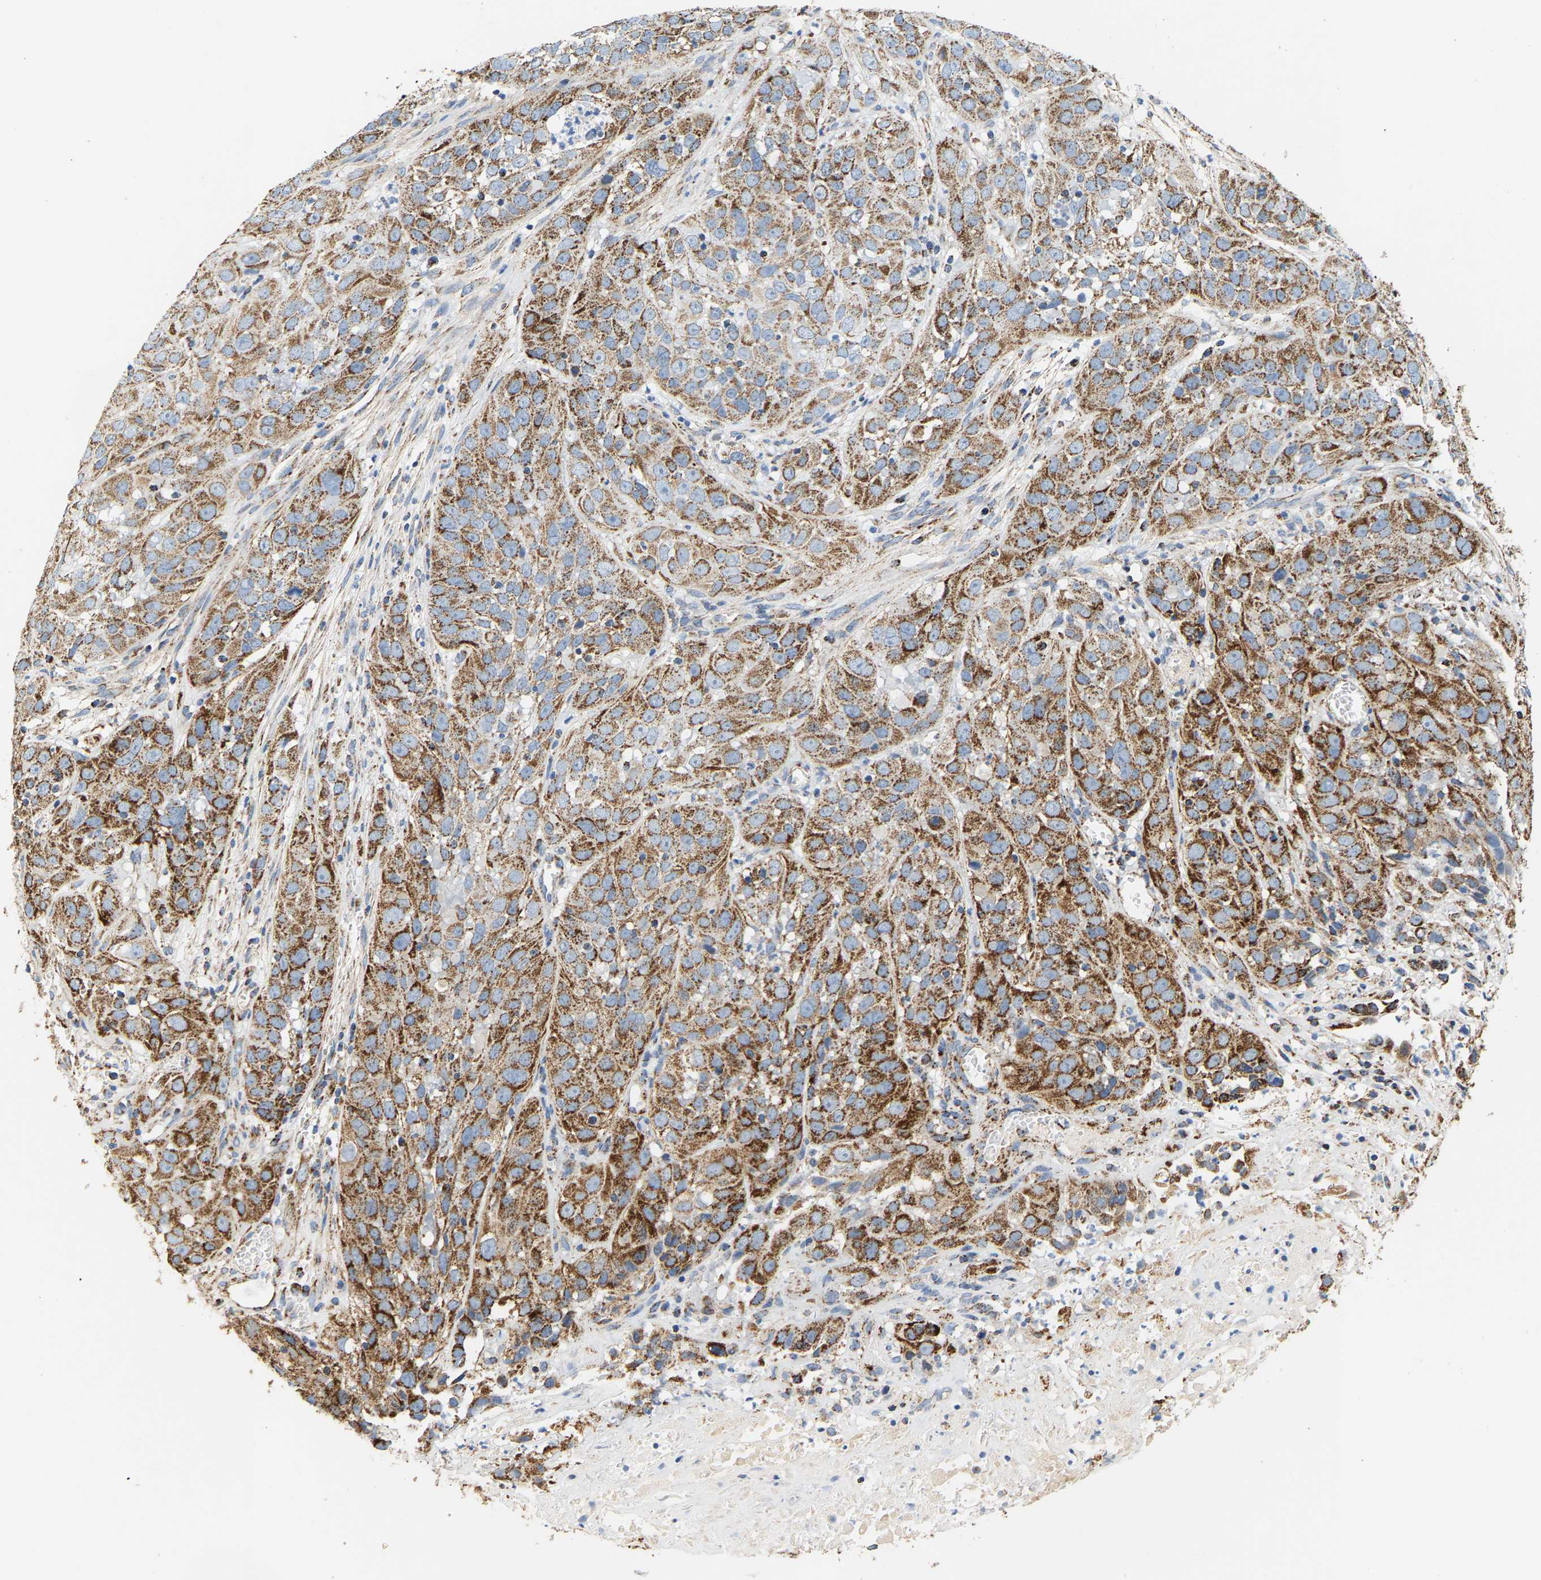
{"staining": {"intensity": "moderate", "quantity": ">75%", "location": "cytoplasmic/membranous"}, "tissue": "cervical cancer", "cell_type": "Tumor cells", "image_type": "cancer", "snomed": [{"axis": "morphology", "description": "Squamous cell carcinoma, NOS"}, {"axis": "topography", "description": "Cervix"}], "caption": "An IHC histopathology image of neoplastic tissue is shown. Protein staining in brown highlights moderate cytoplasmic/membranous positivity in cervical squamous cell carcinoma within tumor cells.", "gene": "SHMT2", "patient": {"sex": "female", "age": 32}}